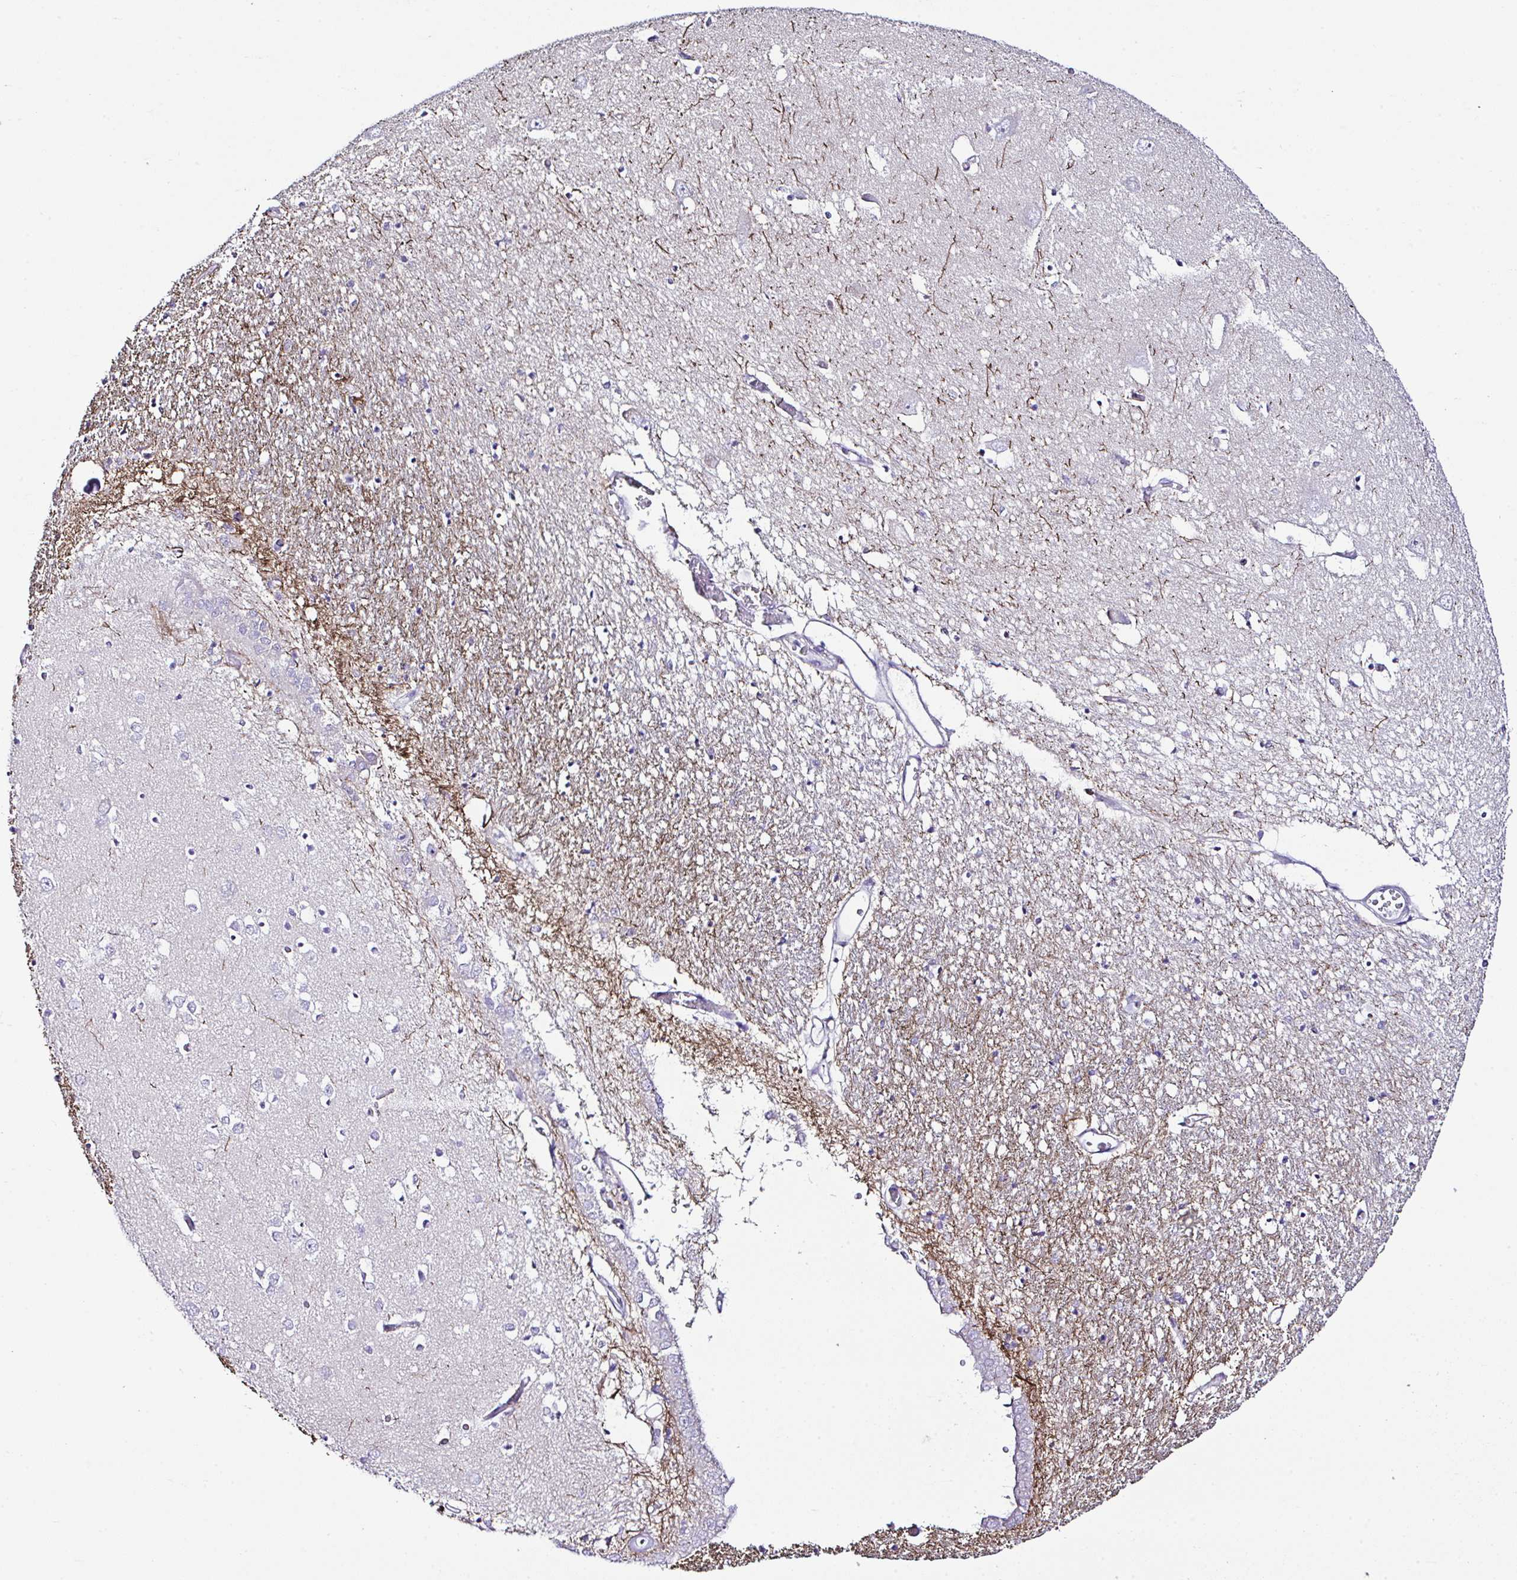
{"staining": {"intensity": "negative", "quantity": "none", "location": "none"}, "tissue": "caudate", "cell_type": "Glial cells", "image_type": "normal", "snomed": [{"axis": "morphology", "description": "Normal tissue, NOS"}, {"axis": "topography", "description": "Lateral ventricle wall"}, {"axis": "topography", "description": "Hippocampus"}], "caption": "Immunohistochemistry of unremarkable caudate exhibits no expression in glial cells. (DAB IHC, high magnification).", "gene": "OR4P4", "patient": {"sex": "female", "age": 63}}